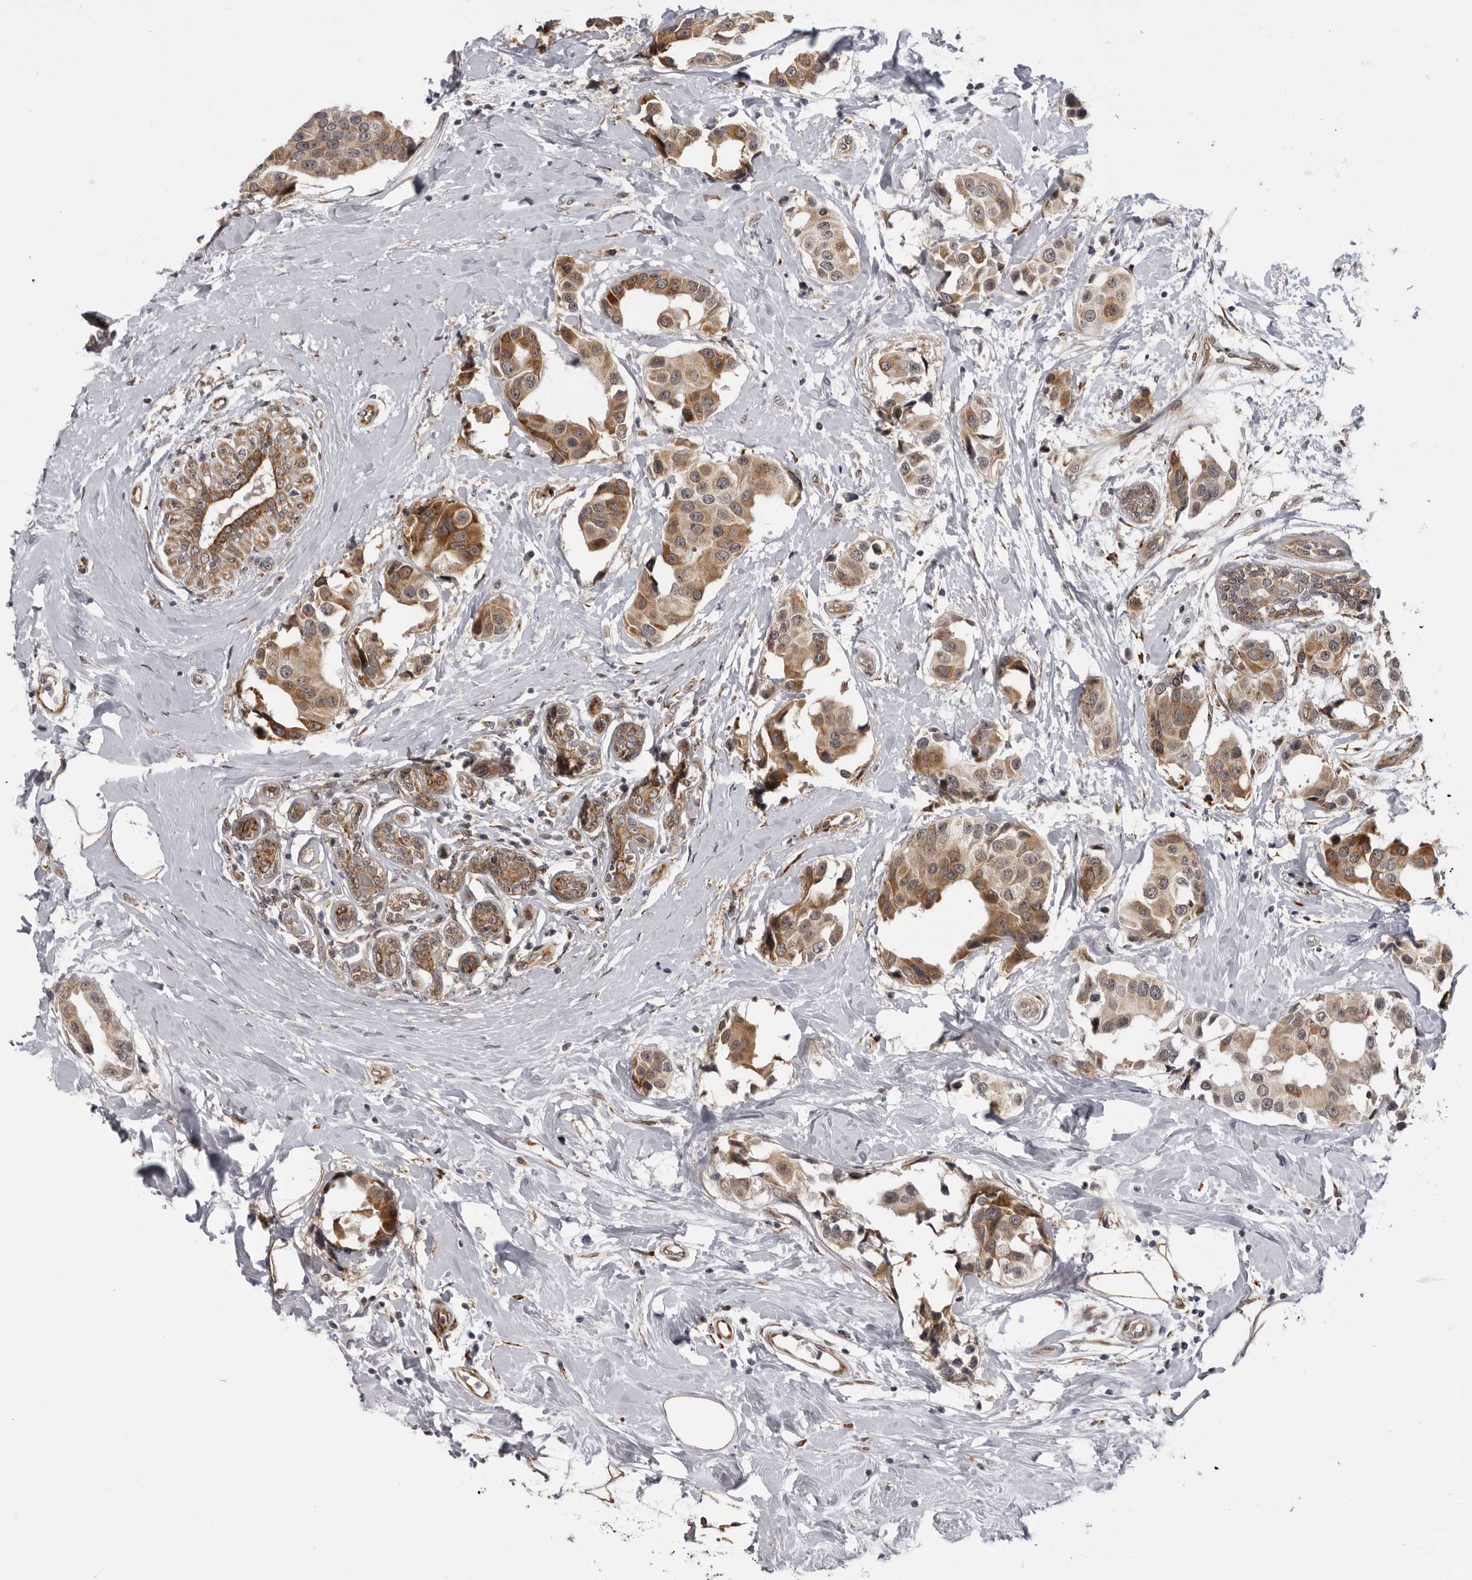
{"staining": {"intensity": "moderate", "quantity": ">75%", "location": "cytoplasmic/membranous"}, "tissue": "breast cancer", "cell_type": "Tumor cells", "image_type": "cancer", "snomed": [{"axis": "morphology", "description": "Normal tissue, NOS"}, {"axis": "morphology", "description": "Duct carcinoma"}, {"axis": "topography", "description": "Breast"}], "caption": "Protein expression analysis of breast cancer (invasive ductal carcinoma) demonstrates moderate cytoplasmic/membranous staining in approximately >75% of tumor cells.", "gene": "DNAH14", "patient": {"sex": "female", "age": 39}}